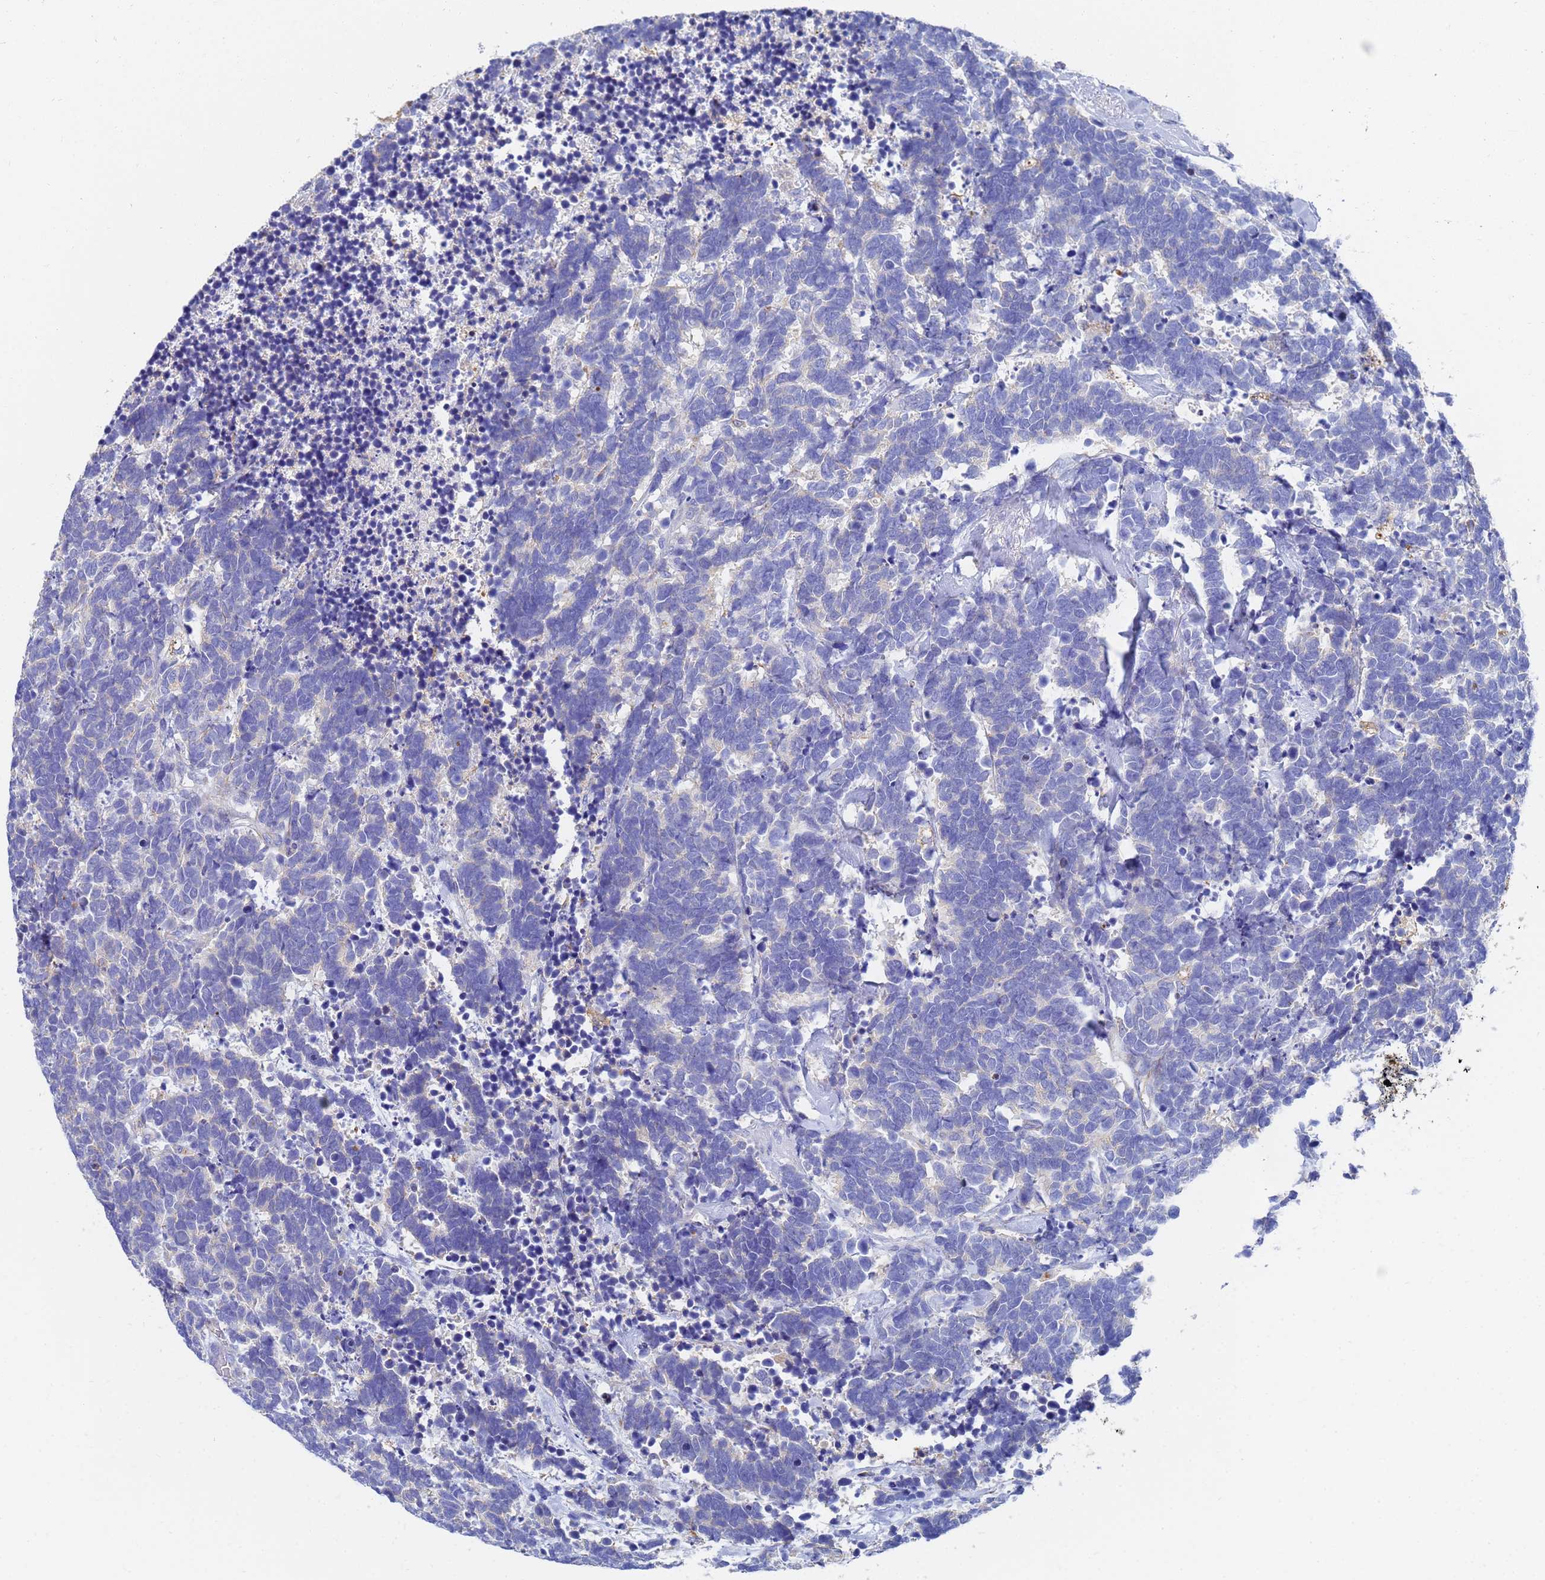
{"staining": {"intensity": "negative", "quantity": "none", "location": "none"}, "tissue": "carcinoid", "cell_type": "Tumor cells", "image_type": "cancer", "snomed": [{"axis": "morphology", "description": "Carcinoma, NOS"}, {"axis": "morphology", "description": "Carcinoid, malignant, NOS"}, {"axis": "topography", "description": "Urinary bladder"}], "caption": "IHC of human carcinoid reveals no staining in tumor cells.", "gene": "GCHFR", "patient": {"sex": "male", "age": 57}}